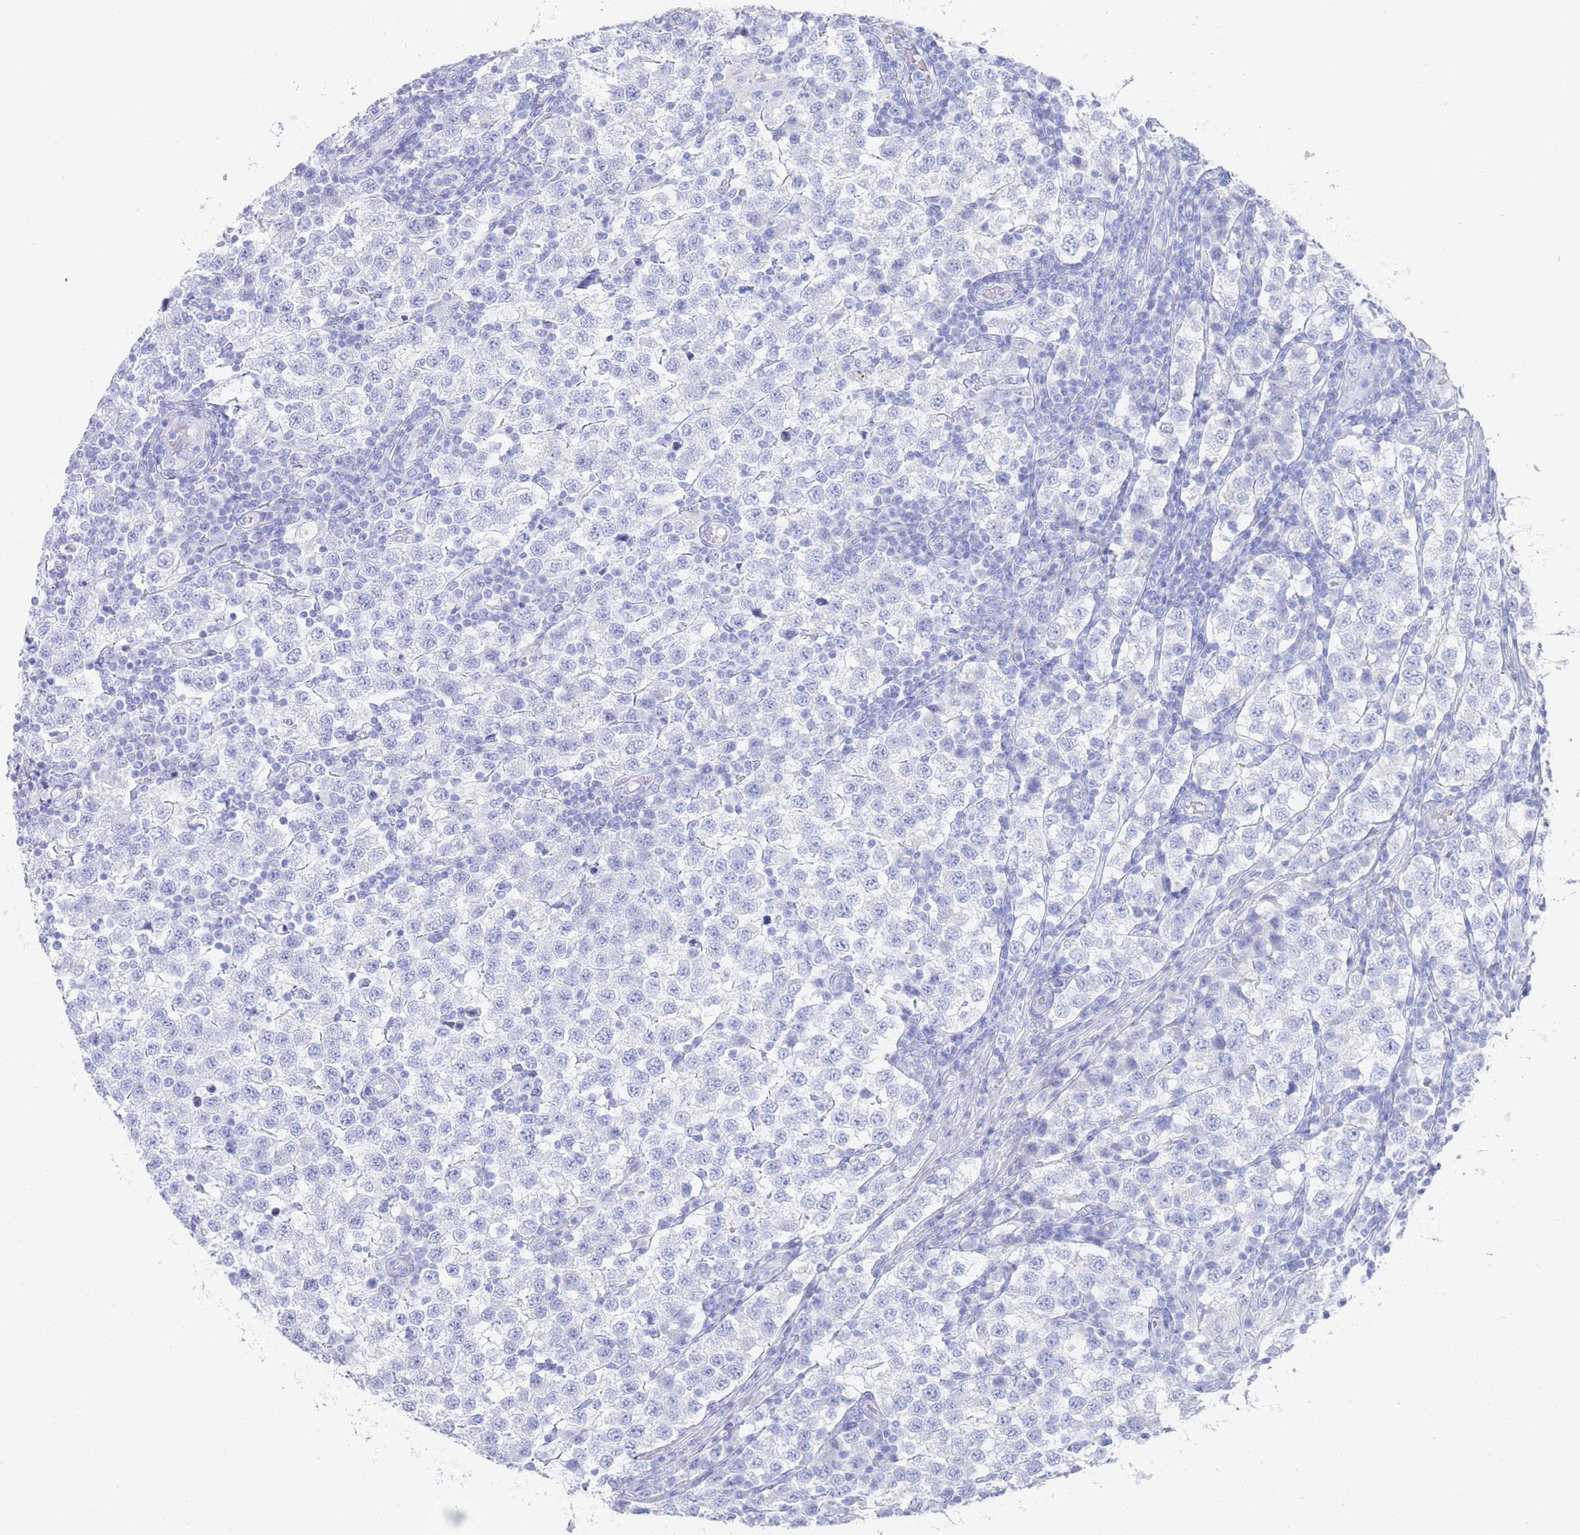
{"staining": {"intensity": "negative", "quantity": "none", "location": "none"}, "tissue": "testis cancer", "cell_type": "Tumor cells", "image_type": "cancer", "snomed": [{"axis": "morphology", "description": "Seminoma, NOS"}, {"axis": "topography", "description": "Testis"}], "caption": "Testis seminoma was stained to show a protein in brown. There is no significant positivity in tumor cells. Nuclei are stained in blue.", "gene": "LRRC37A", "patient": {"sex": "male", "age": 34}}